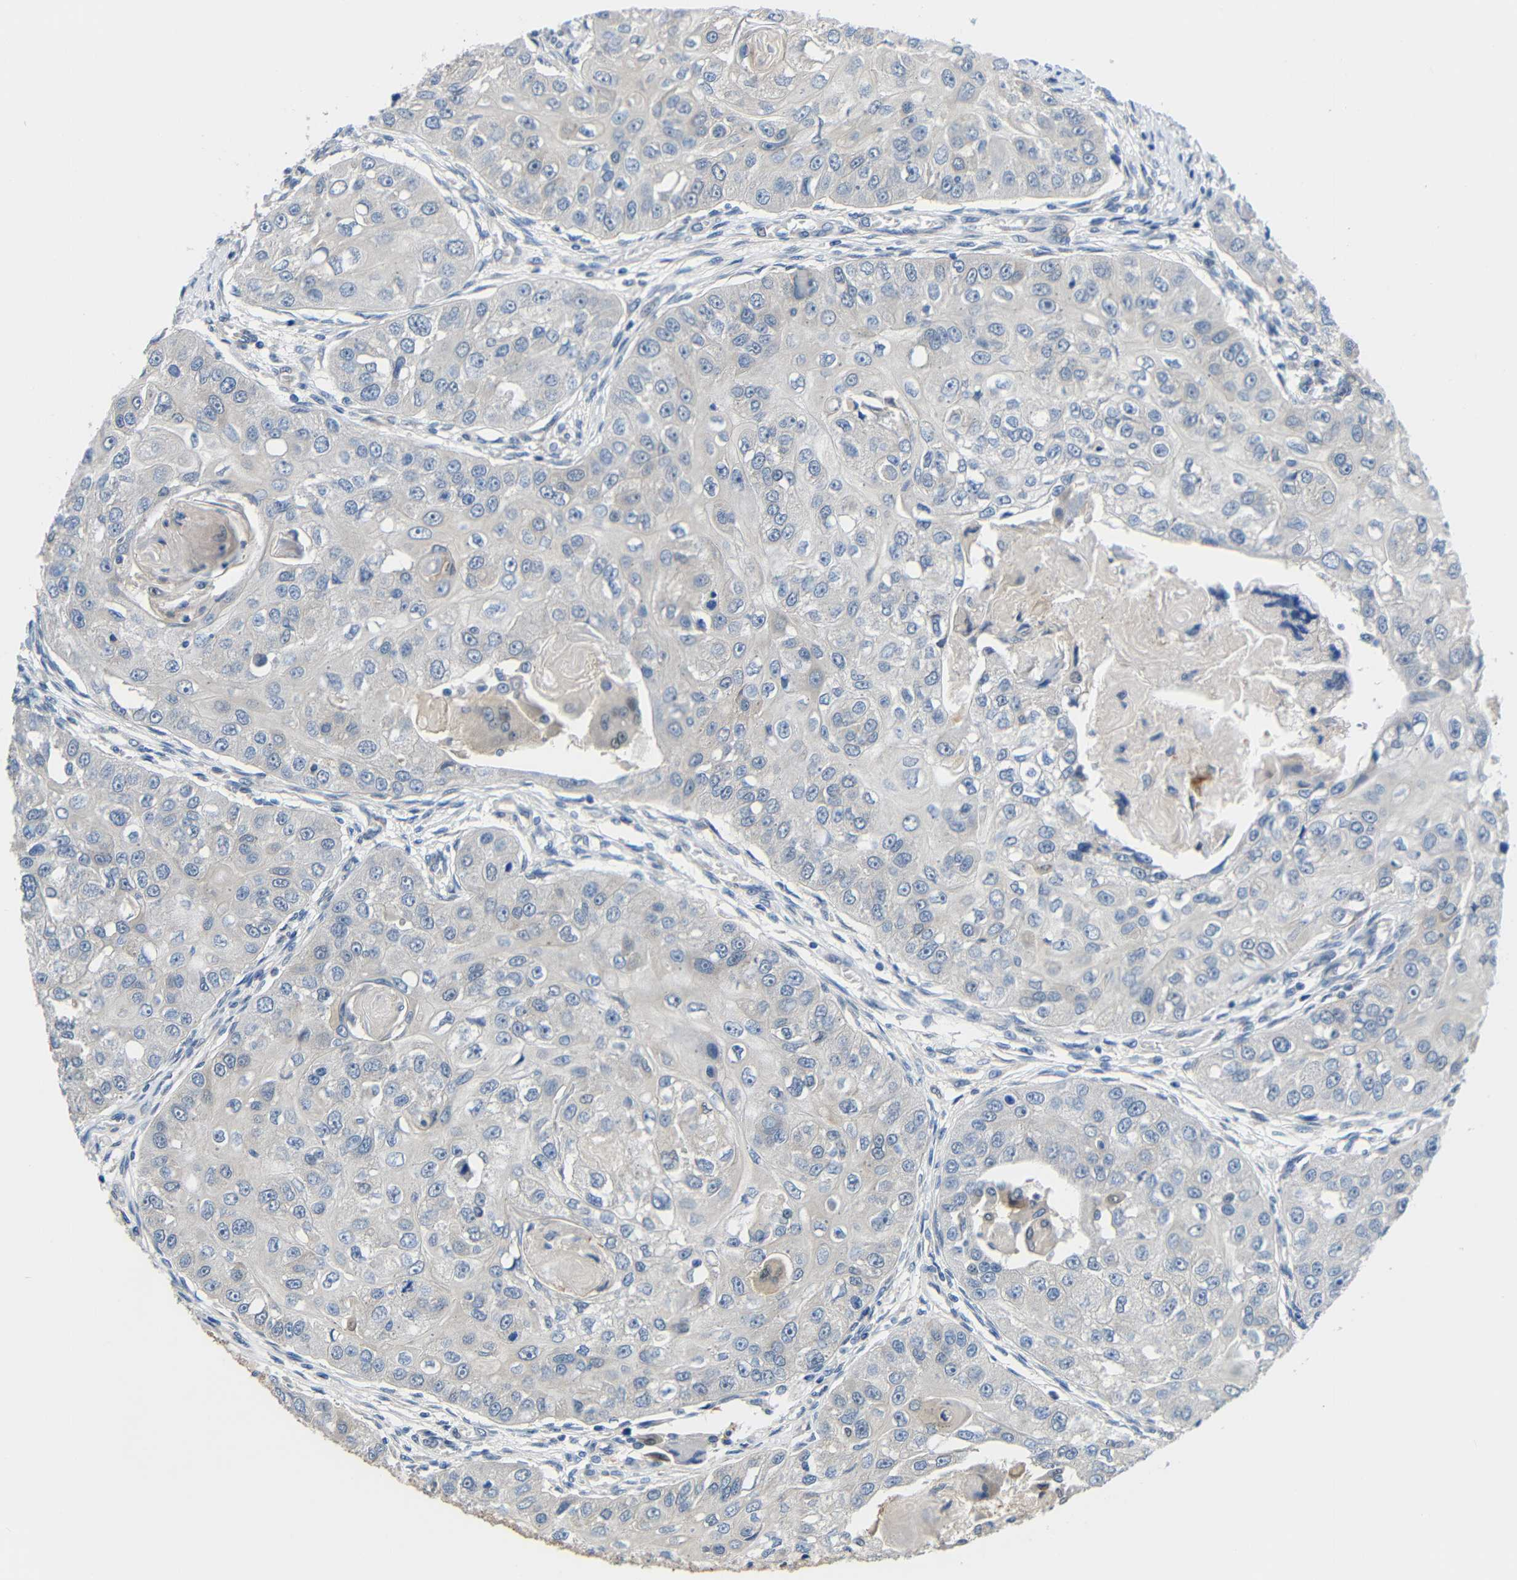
{"staining": {"intensity": "negative", "quantity": "none", "location": "none"}, "tissue": "head and neck cancer", "cell_type": "Tumor cells", "image_type": "cancer", "snomed": [{"axis": "morphology", "description": "Normal tissue, NOS"}, {"axis": "morphology", "description": "Squamous cell carcinoma, NOS"}, {"axis": "topography", "description": "Skeletal muscle"}, {"axis": "topography", "description": "Head-Neck"}], "caption": "Immunohistochemistry (IHC) of head and neck squamous cell carcinoma exhibits no staining in tumor cells.", "gene": "NEGR1", "patient": {"sex": "male", "age": 51}}